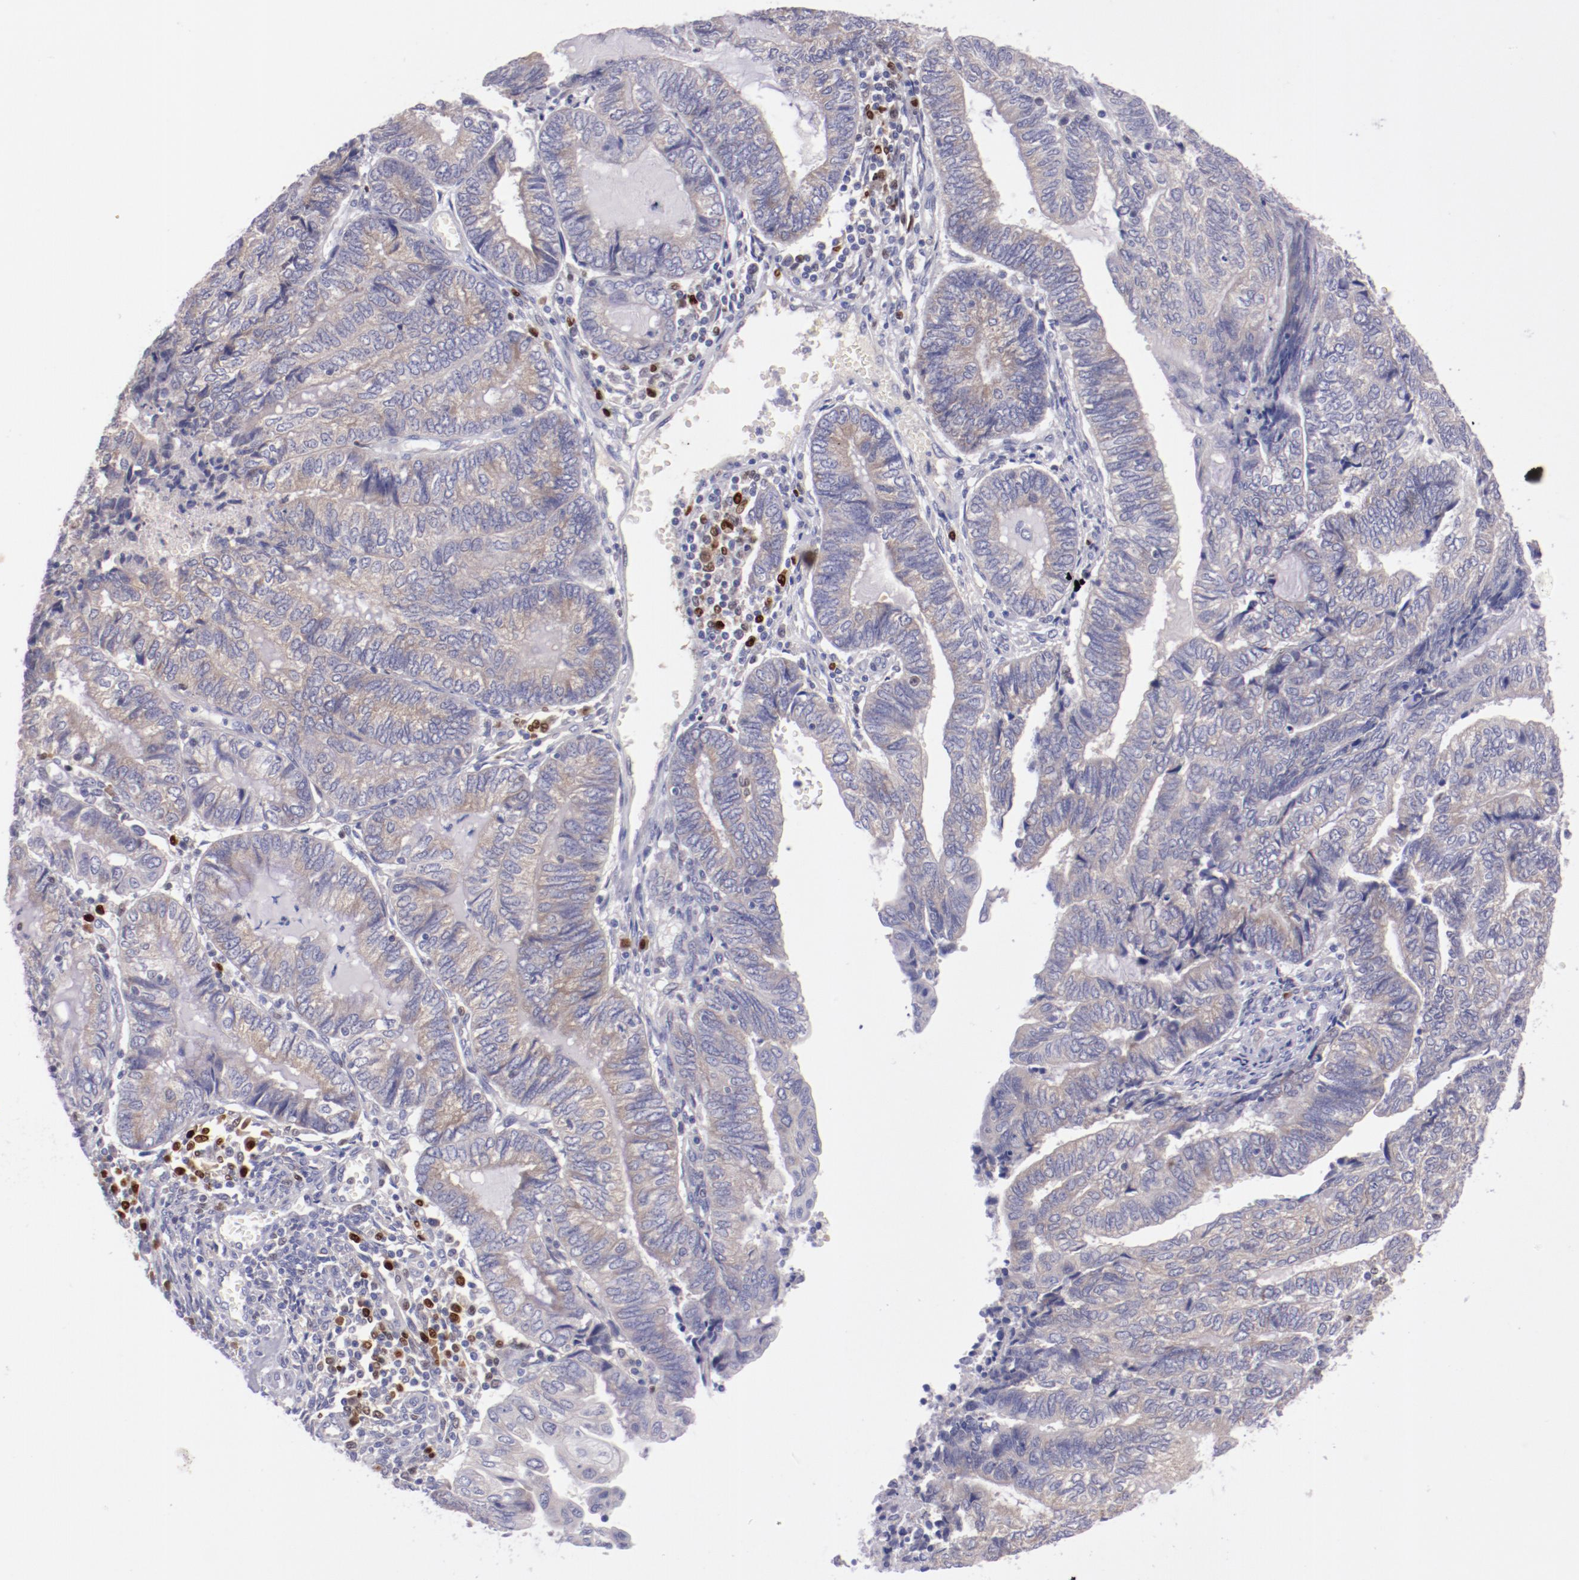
{"staining": {"intensity": "weak", "quantity": ">75%", "location": "cytoplasmic/membranous"}, "tissue": "endometrial cancer", "cell_type": "Tumor cells", "image_type": "cancer", "snomed": [{"axis": "morphology", "description": "Adenocarcinoma, NOS"}, {"axis": "topography", "description": "Uterus"}, {"axis": "topography", "description": "Endometrium"}], "caption": "Immunohistochemical staining of human adenocarcinoma (endometrial) displays low levels of weak cytoplasmic/membranous protein expression in approximately >75% of tumor cells. Using DAB (3,3'-diaminobenzidine) (brown) and hematoxylin (blue) stains, captured at high magnification using brightfield microscopy.", "gene": "IRF8", "patient": {"sex": "female", "age": 70}}